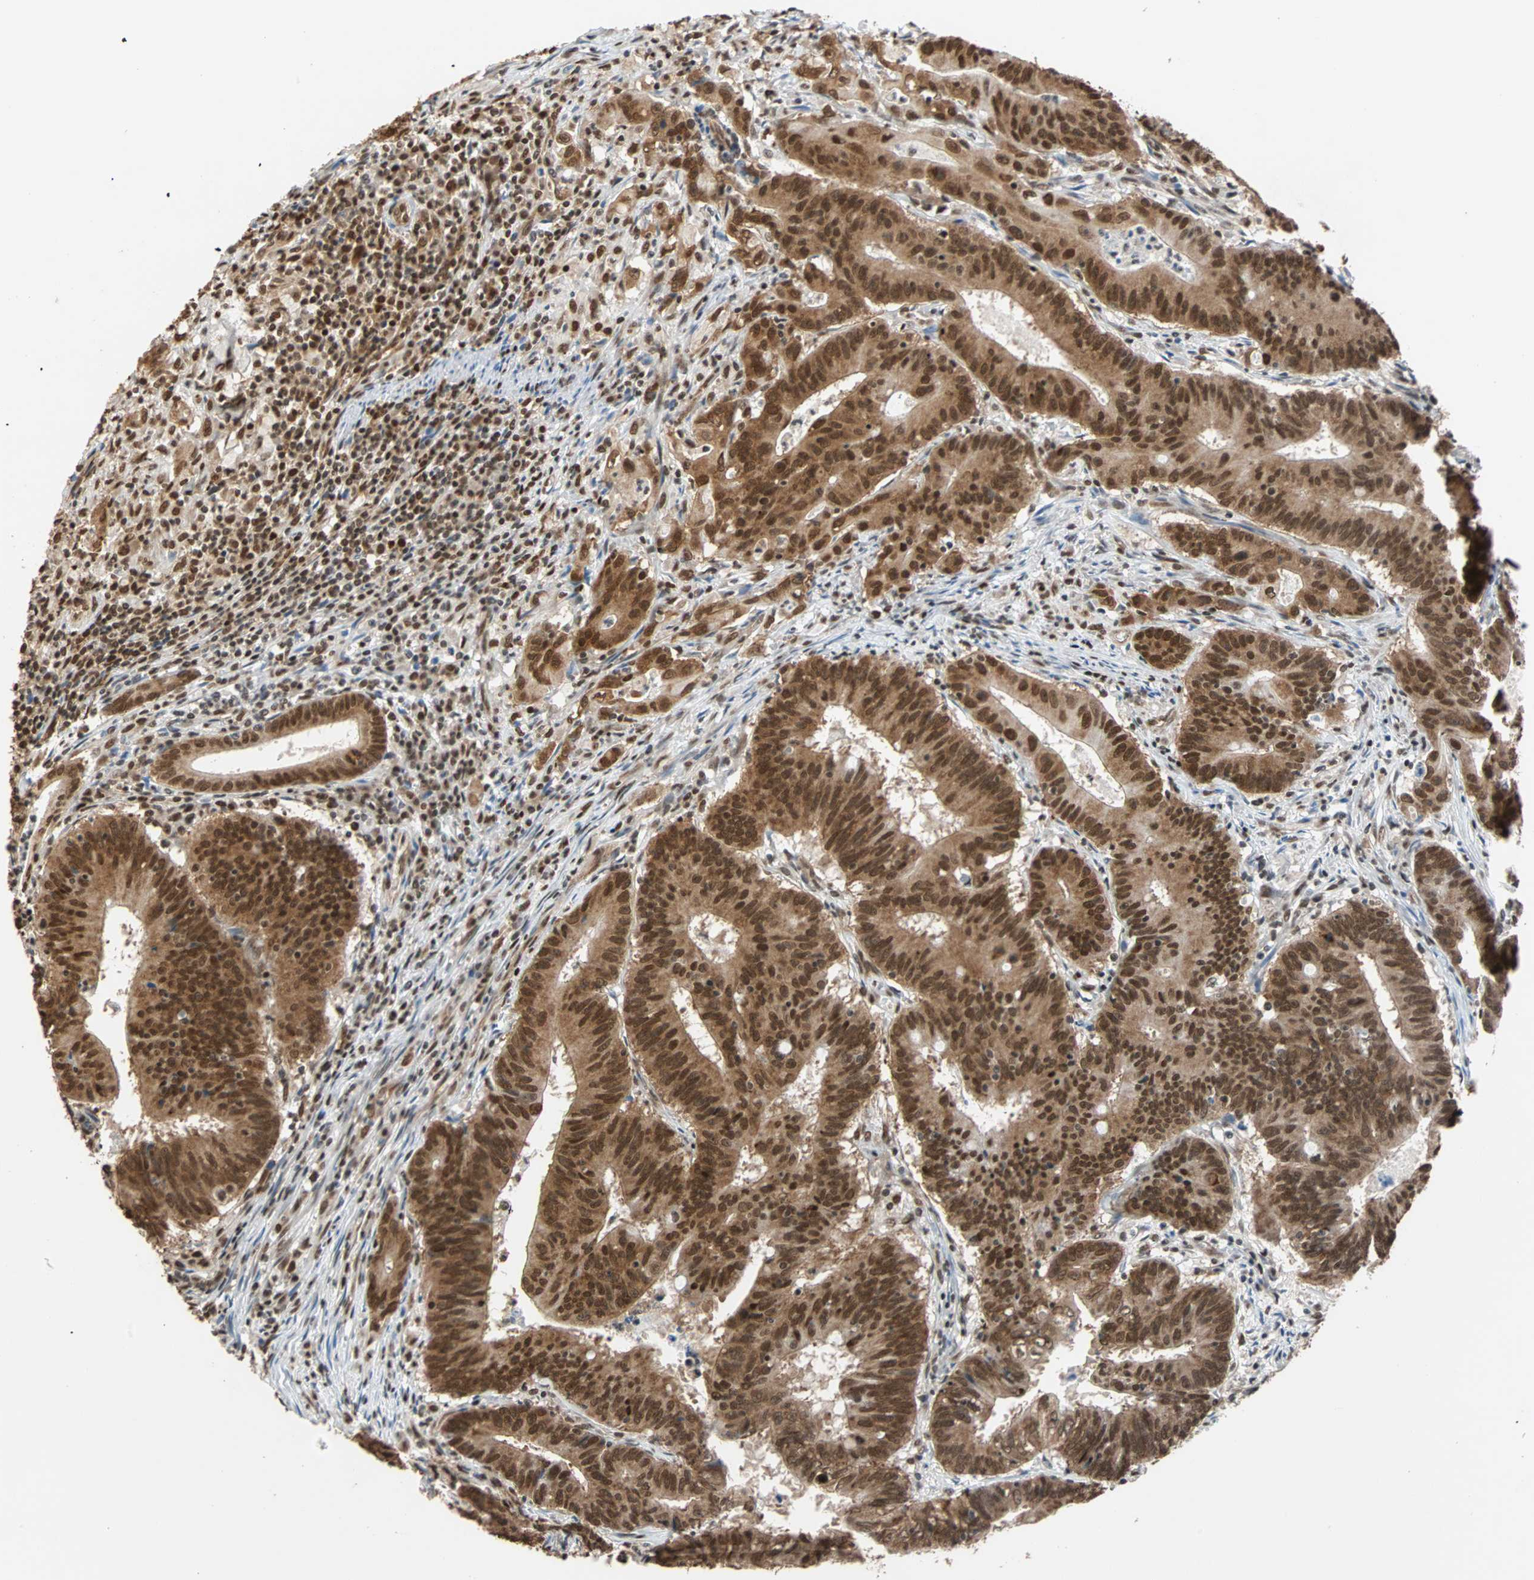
{"staining": {"intensity": "strong", "quantity": ">75%", "location": "nuclear"}, "tissue": "colorectal cancer", "cell_type": "Tumor cells", "image_type": "cancer", "snomed": [{"axis": "morphology", "description": "Adenocarcinoma, NOS"}, {"axis": "topography", "description": "Colon"}], "caption": "Immunohistochemical staining of colorectal cancer demonstrates high levels of strong nuclear expression in approximately >75% of tumor cells.", "gene": "DAZAP1", "patient": {"sex": "male", "age": 45}}